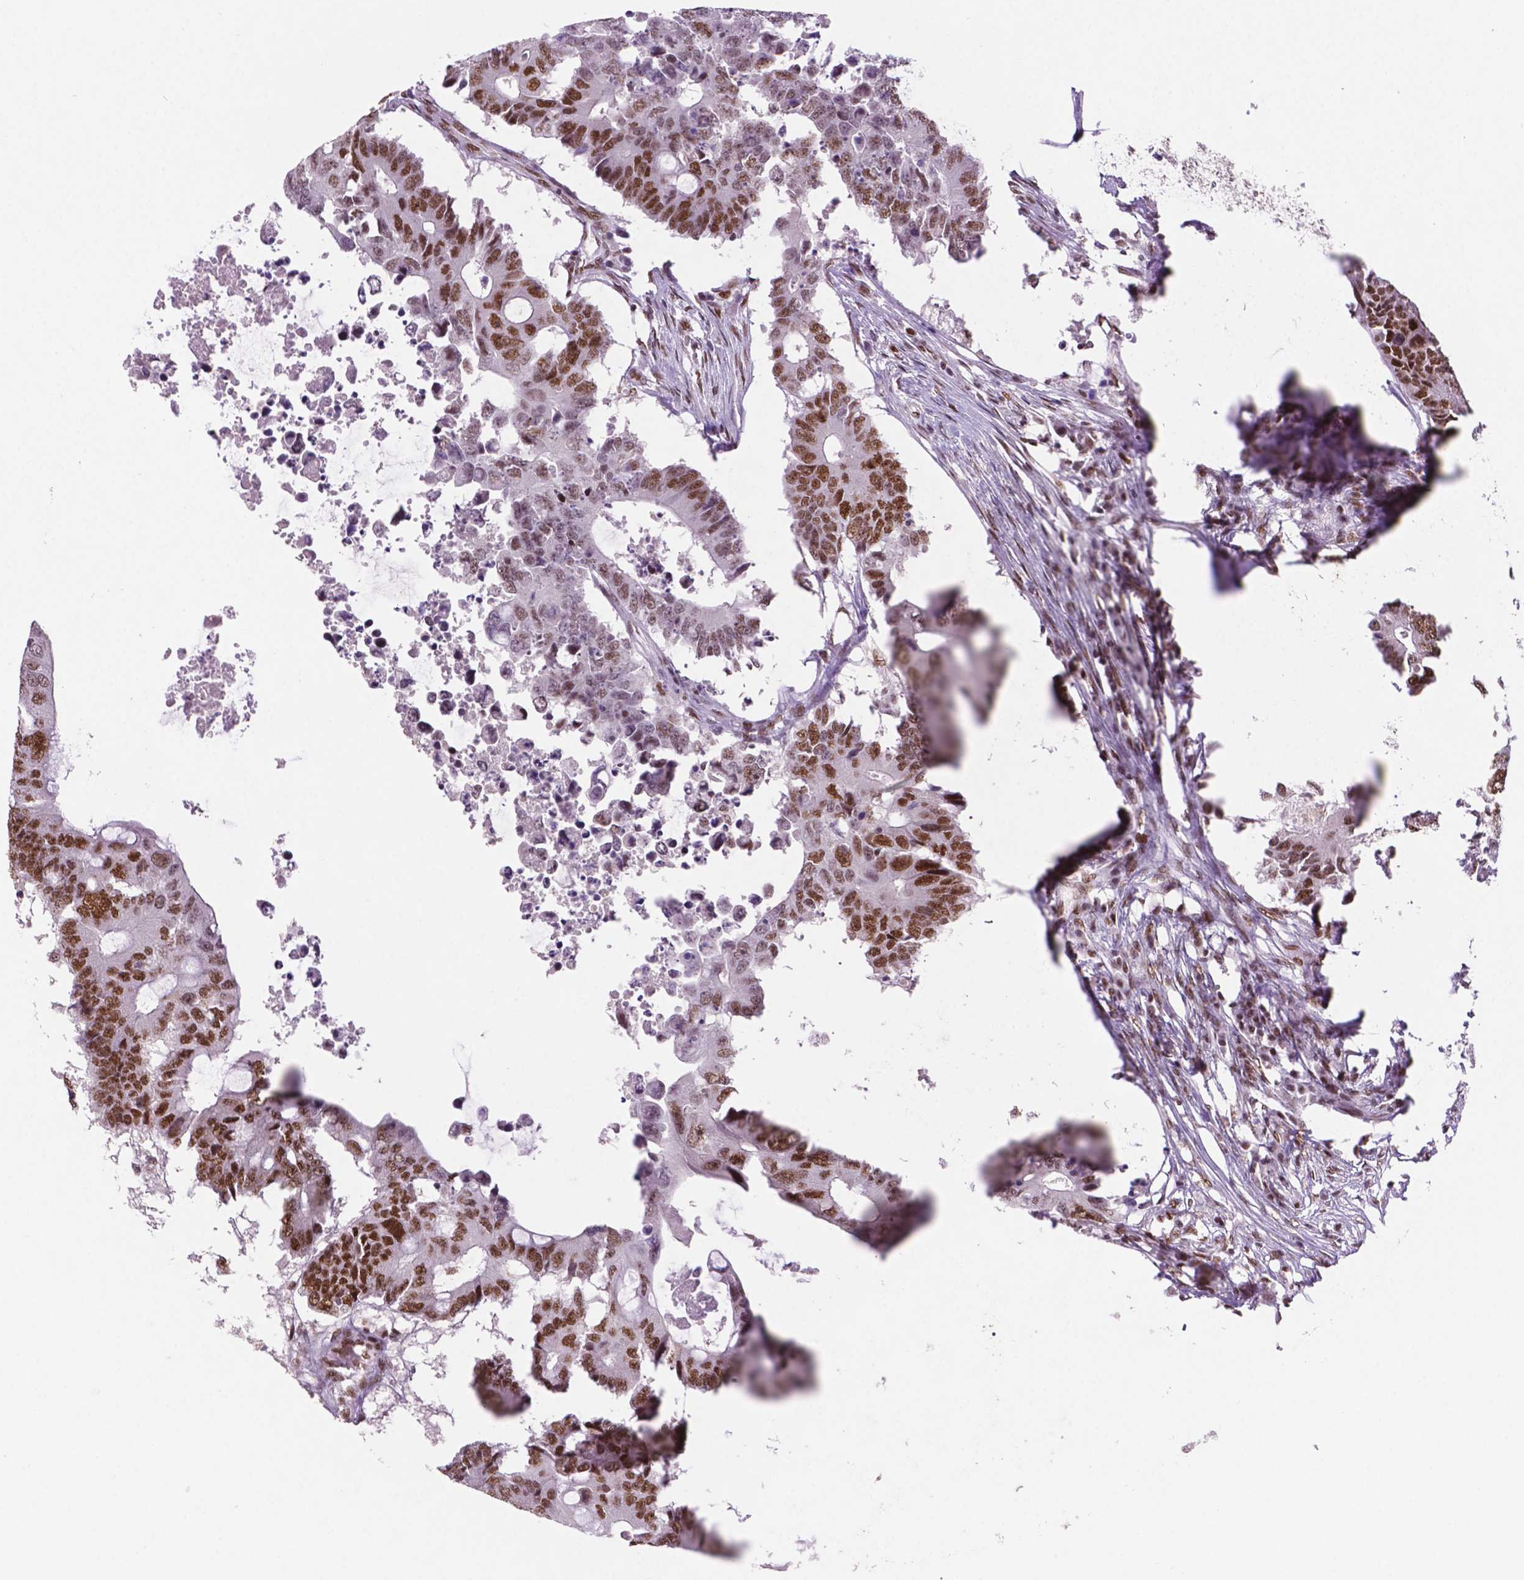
{"staining": {"intensity": "moderate", "quantity": "25%-75%", "location": "nuclear"}, "tissue": "colorectal cancer", "cell_type": "Tumor cells", "image_type": "cancer", "snomed": [{"axis": "morphology", "description": "Adenocarcinoma, NOS"}, {"axis": "topography", "description": "Colon"}], "caption": "This is a histology image of IHC staining of colorectal cancer (adenocarcinoma), which shows moderate positivity in the nuclear of tumor cells.", "gene": "MLH1", "patient": {"sex": "male", "age": 71}}